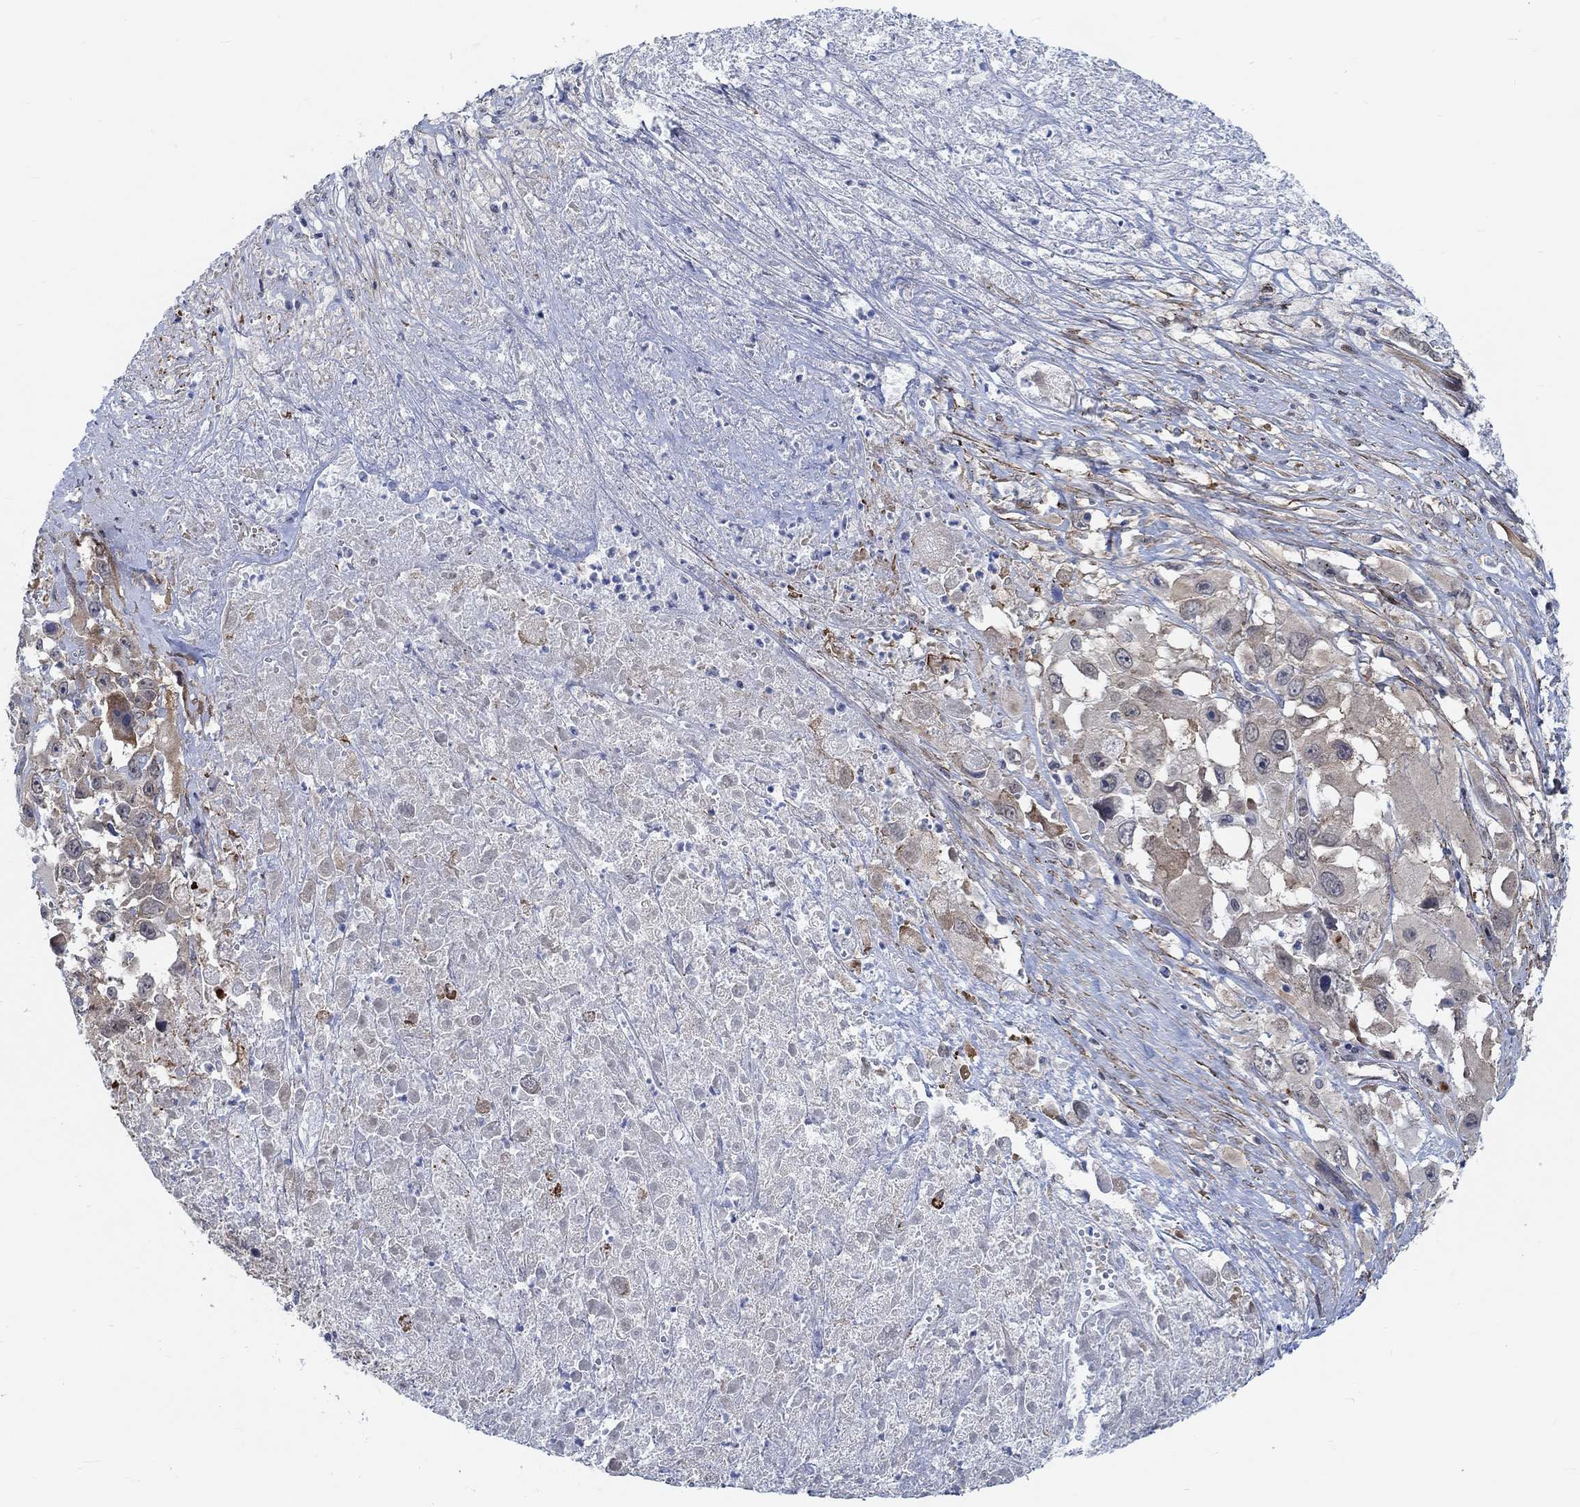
{"staining": {"intensity": "weak", "quantity": "25%-75%", "location": "cytoplasmic/membranous"}, "tissue": "melanoma", "cell_type": "Tumor cells", "image_type": "cancer", "snomed": [{"axis": "morphology", "description": "Malignant melanoma, Metastatic site"}, {"axis": "topography", "description": "Lymph node"}], "caption": "Immunohistochemistry of malignant melanoma (metastatic site) exhibits low levels of weak cytoplasmic/membranous positivity in approximately 25%-75% of tumor cells. The staining was performed using DAB, with brown indicating positive protein expression. Nuclei are stained blue with hematoxylin.", "gene": "KCNH8", "patient": {"sex": "male", "age": 50}}